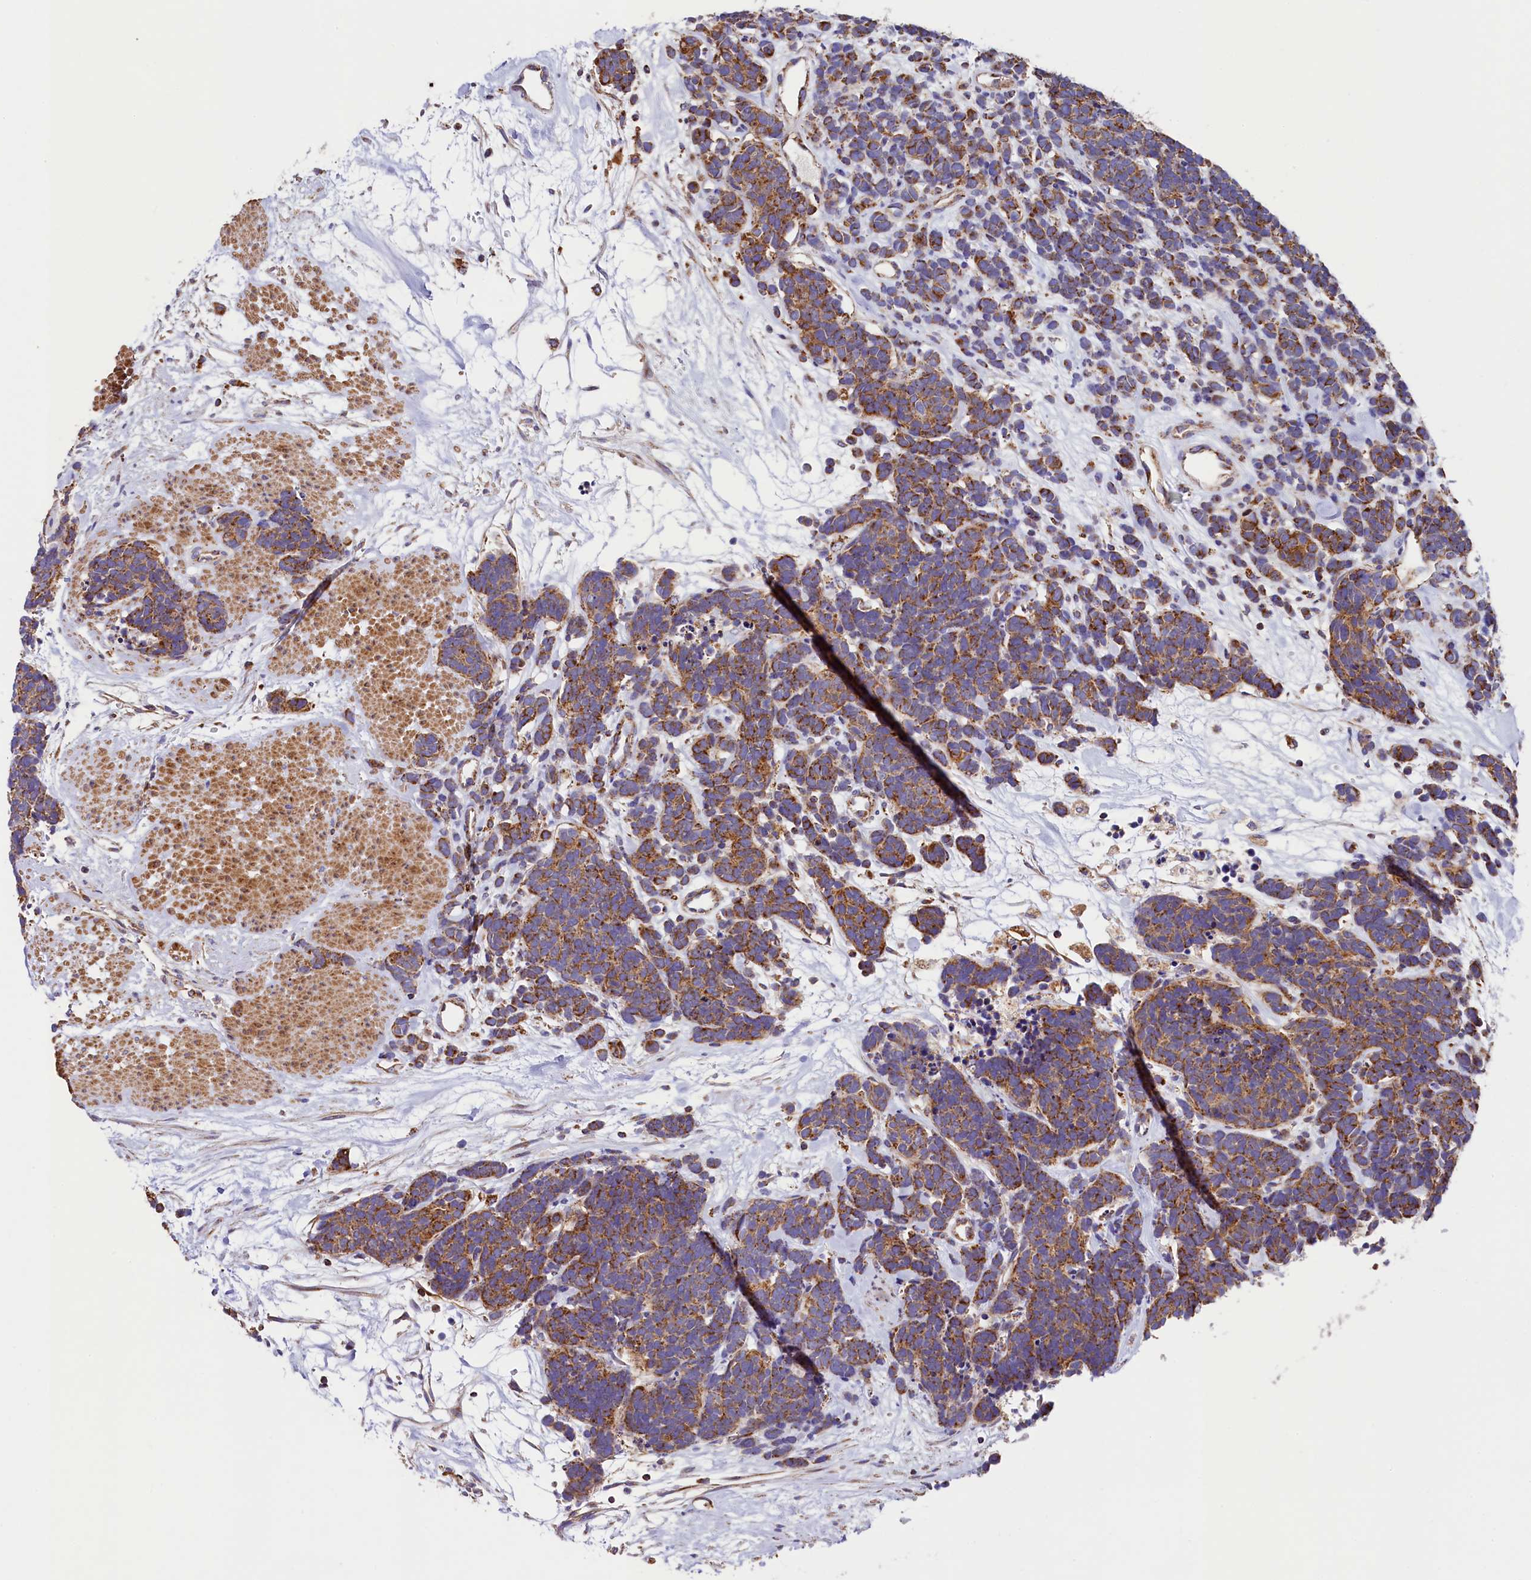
{"staining": {"intensity": "moderate", "quantity": ">75%", "location": "cytoplasmic/membranous"}, "tissue": "carcinoid", "cell_type": "Tumor cells", "image_type": "cancer", "snomed": [{"axis": "morphology", "description": "Carcinoma, NOS"}, {"axis": "morphology", "description": "Carcinoid, malignant, NOS"}, {"axis": "topography", "description": "Urinary bladder"}], "caption": "DAB (3,3'-diaminobenzidine) immunohistochemical staining of human carcinoid exhibits moderate cytoplasmic/membranous protein expression in approximately >75% of tumor cells.", "gene": "CLYBL", "patient": {"sex": "male", "age": 57}}